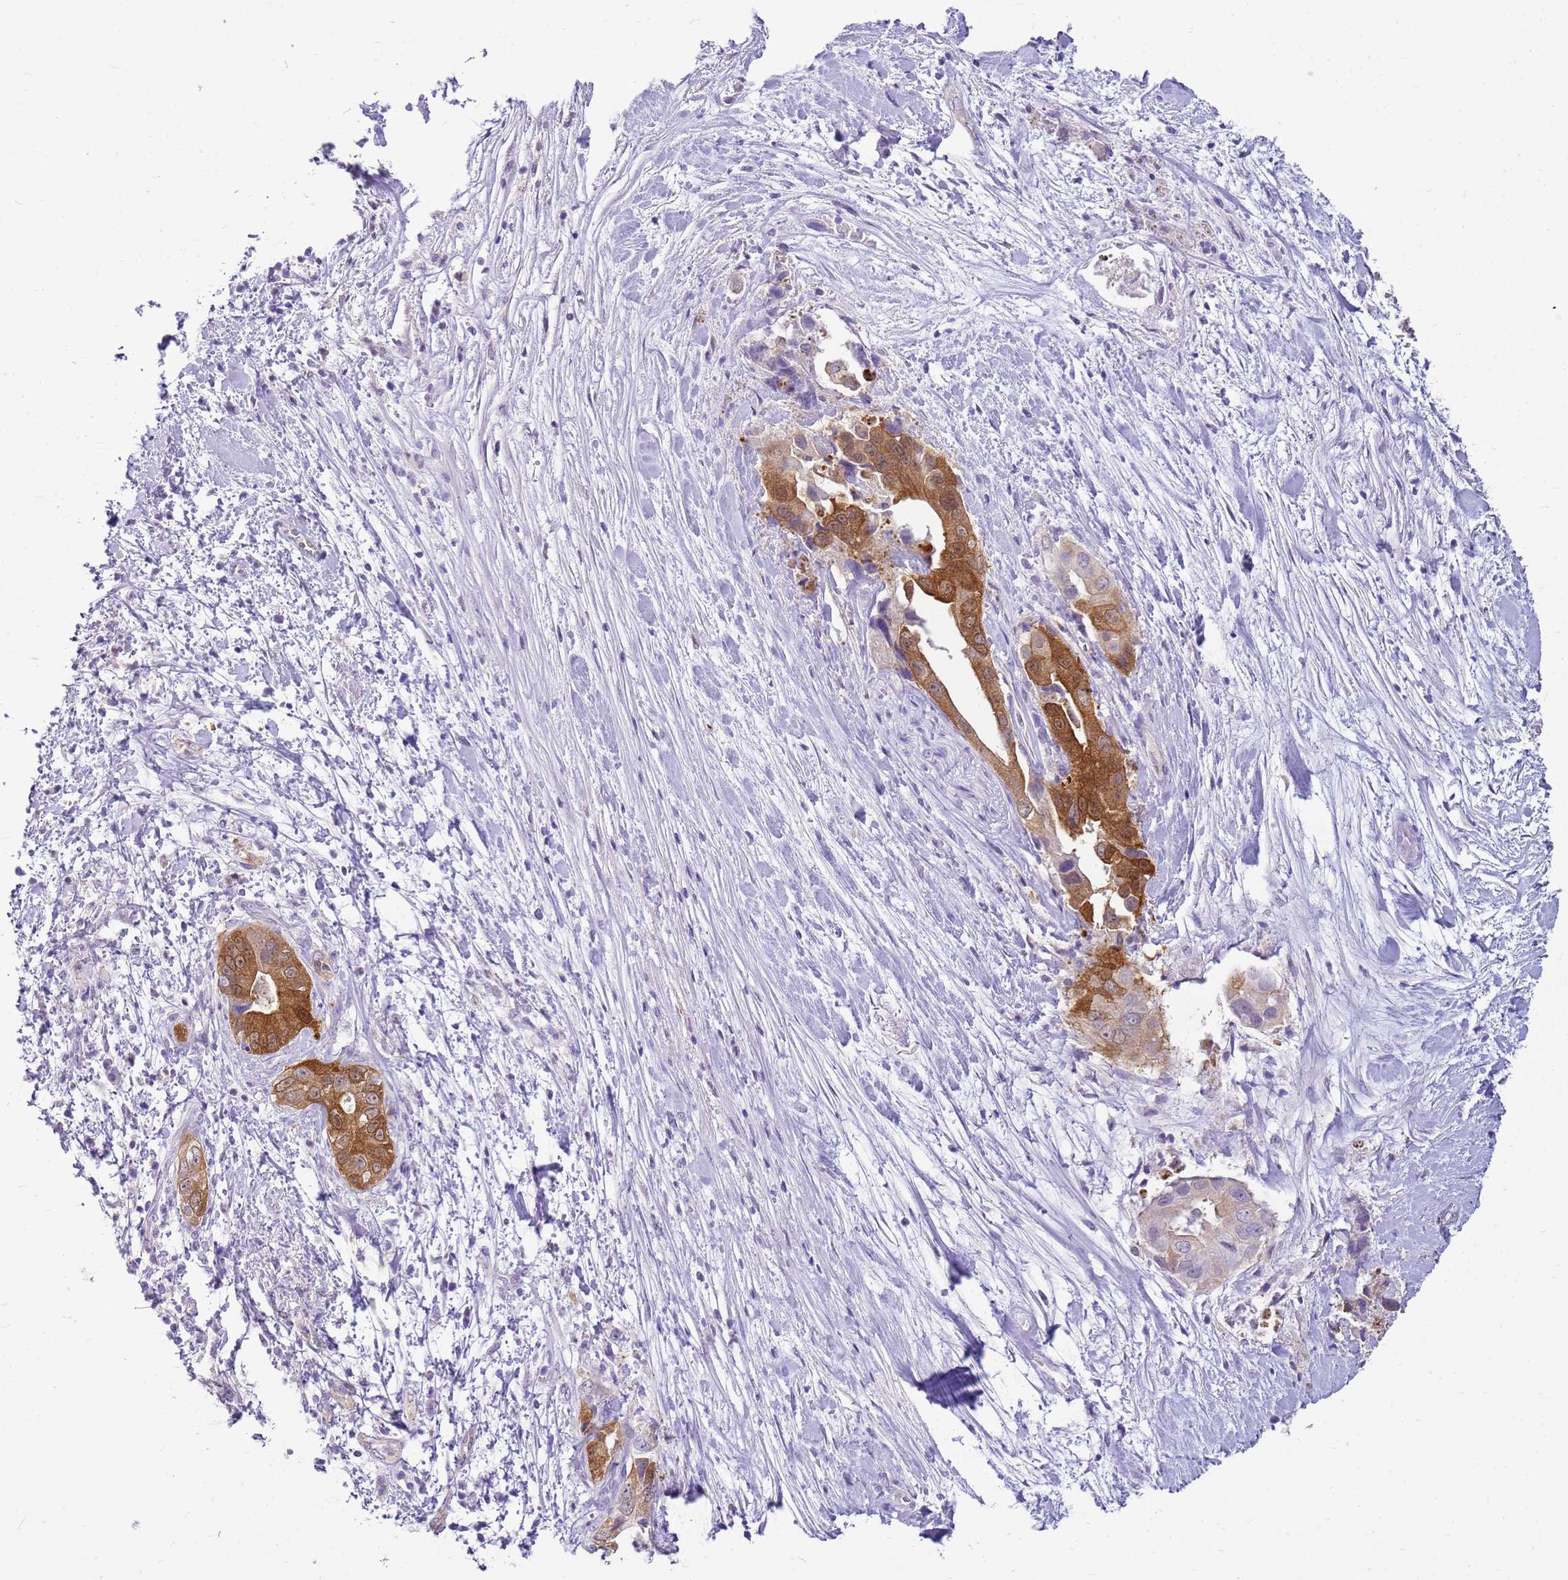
{"staining": {"intensity": "moderate", "quantity": ">75%", "location": "cytoplasmic/membranous"}, "tissue": "pancreatic cancer", "cell_type": "Tumor cells", "image_type": "cancer", "snomed": [{"axis": "morphology", "description": "Adenocarcinoma, NOS"}, {"axis": "topography", "description": "Pancreas"}], "caption": "Moderate cytoplasmic/membranous protein positivity is identified in about >75% of tumor cells in pancreatic adenocarcinoma. Immunohistochemistry stains the protein of interest in brown and the nuclei are stained blue.", "gene": "SULT1E1", "patient": {"sex": "female", "age": 78}}